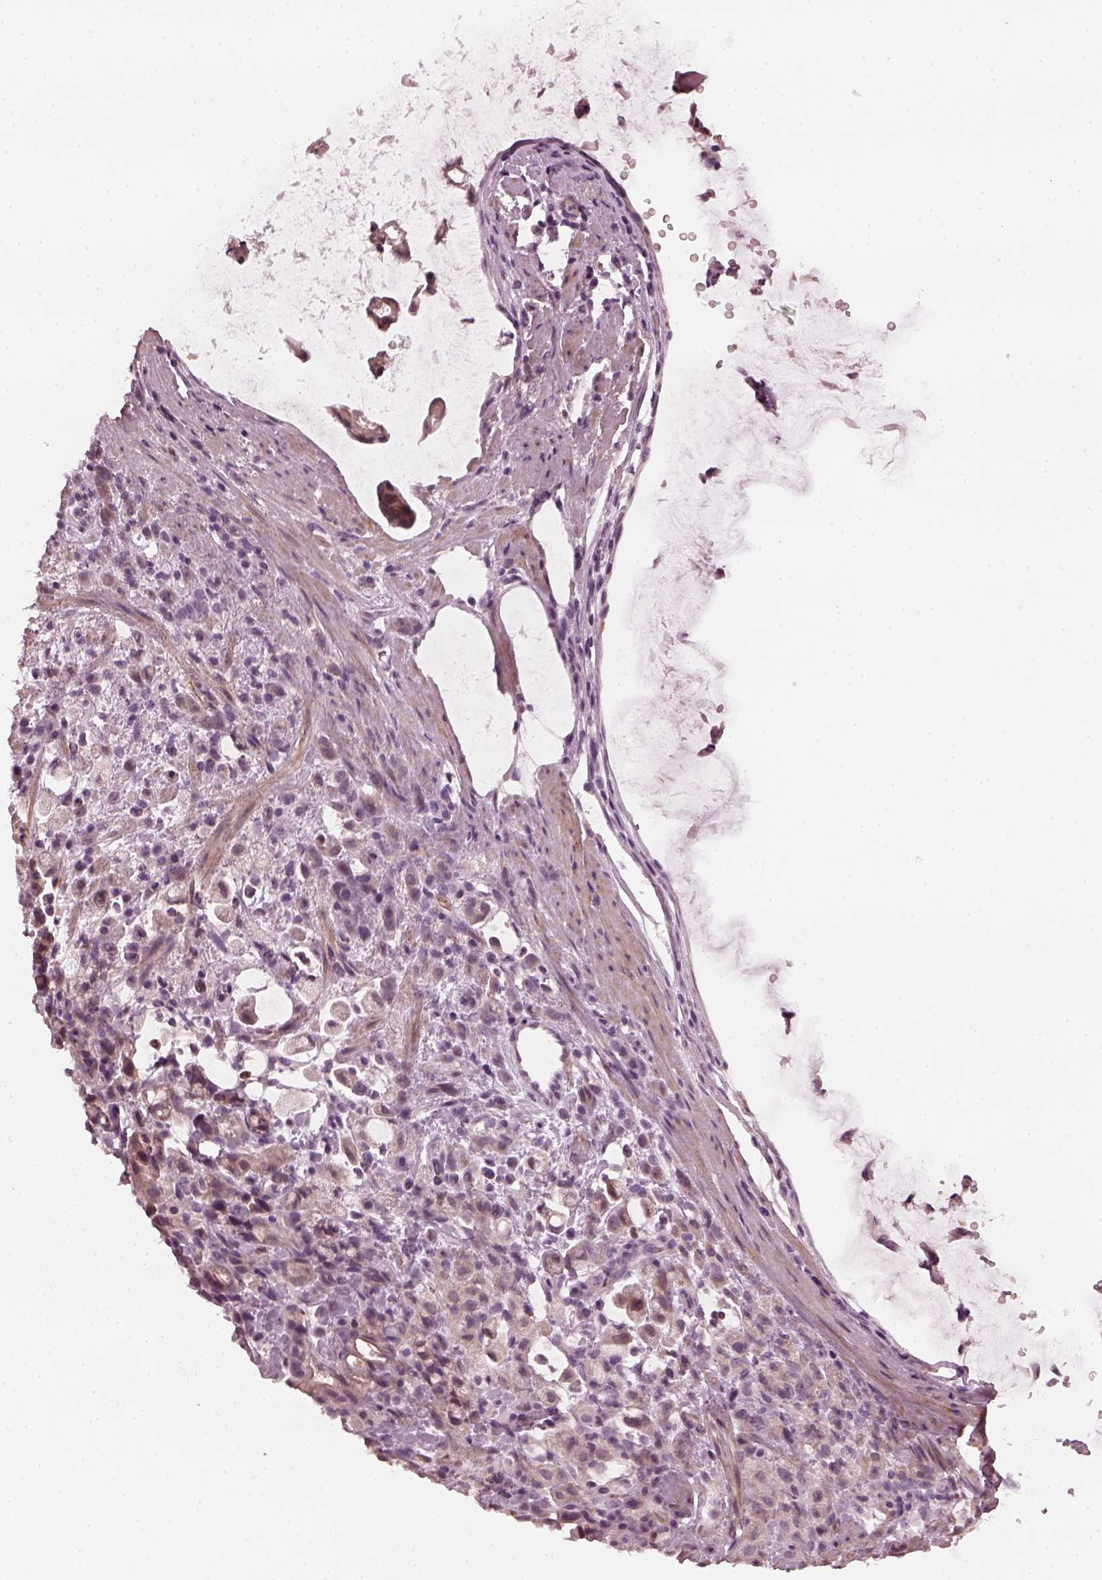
{"staining": {"intensity": "negative", "quantity": "none", "location": "none"}, "tissue": "stomach cancer", "cell_type": "Tumor cells", "image_type": "cancer", "snomed": [{"axis": "morphology", "description": "Adenocarcinoma, NOS"}, {"axis": "topography", "description": "Stomach"}], "caption": "Human stomach adenocarcinoma stained for a protein using IHC shows no positivity in tumor cells.", "gene": "CCDC170", "patient": {"sex": "female", "age": 60}}